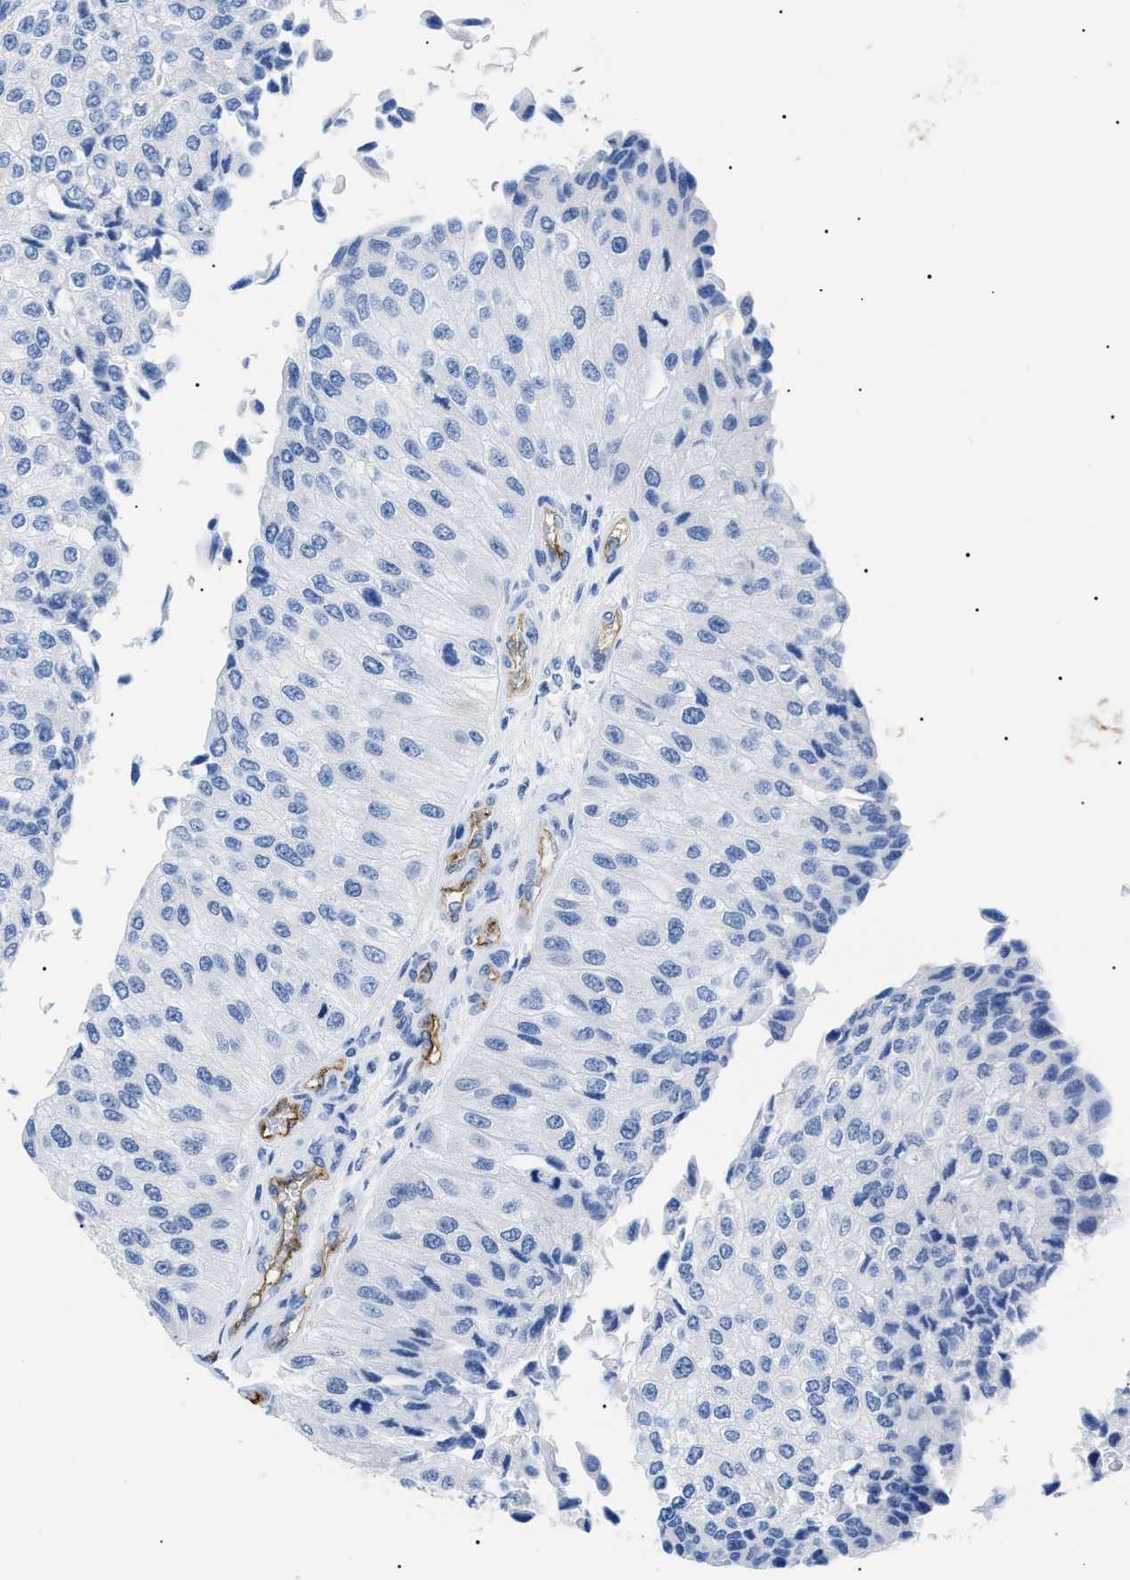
{"staining": {"intensity": "negative", "quantity": "none", "location": "none"}, "tissue": "urothelial cancer", "cell_type": "Tumor cells", "image_type": "cancer", "snomed": [{"axis": "morphology", "description": "Urothelial carcinoma, High grade"}, {"axis": "topography", "description": "Kidney"}, {"axis": "topography", "description": "Urinary bladder"}], "caption": "High power microscopy micrograph of an IHC histopathology image of urothelial cancer, revealing no significant expression in tumor cells.", "gene": "PODXL", "patient": {"sex": "male", "age": 77}}